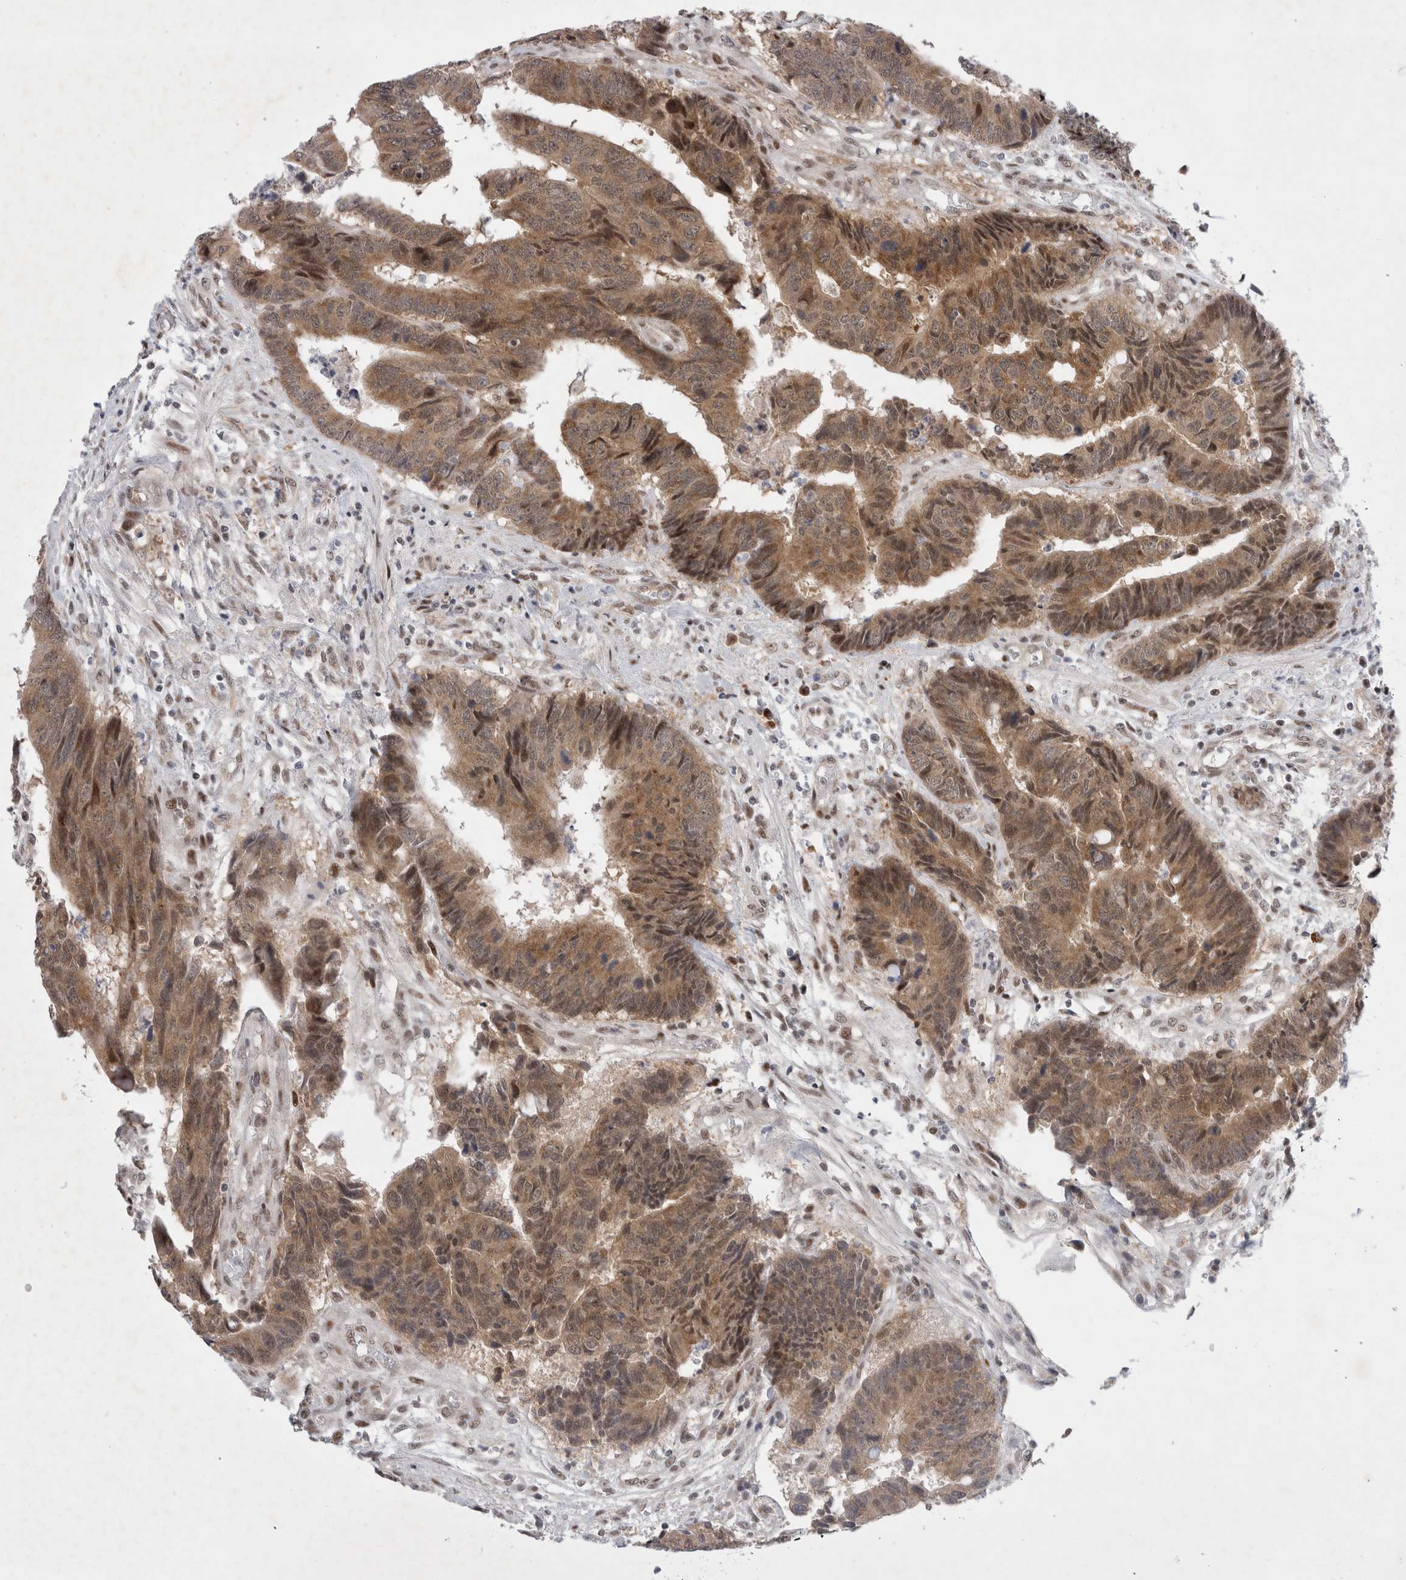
{"staining": {"intensity": "moderate", "quantity": ">75%", "location": "cytoplasmic/membranous,nuclear"}, "tissue": "colorectal cancer", "cell_type": "Tumor cells", "image_type": "cancer", "snomed": [{"axis": "morphology", "description": "Adenocarcinoma, NOS"}, {"axis": "topography", "description": "Rectum"}], "caption": "This is an image of immunohistochemistry (IHC) staining of colorectal cancer, which shows moderate expression in the cytoplasmic/membranous and nuclear of tumor cells.", "gene": "WIPF2", "patient": {"sex": "male", "age": 84}}